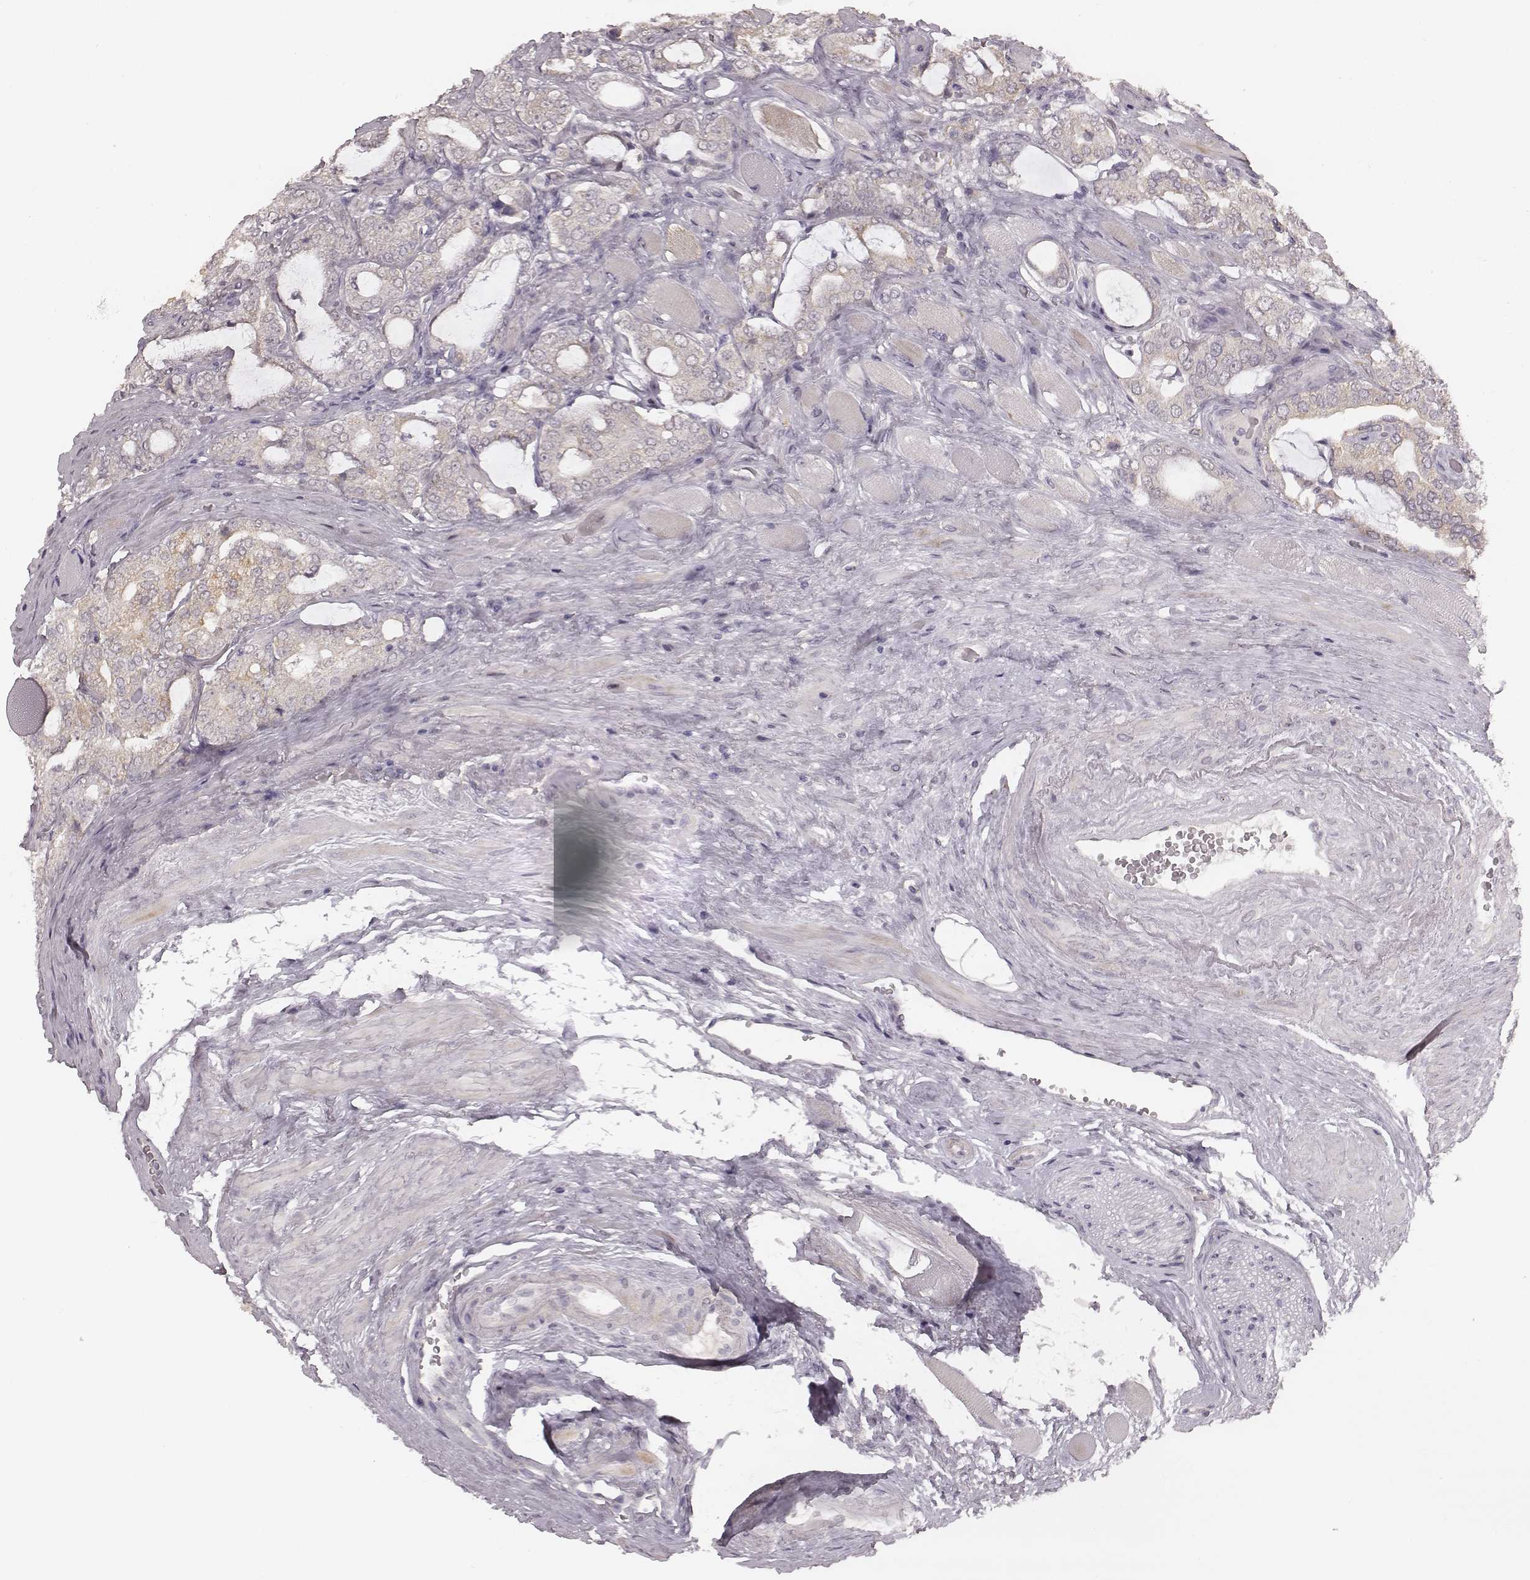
{"staining": {"intensity": "negative", "quantity": "none", "location": "none"}, "tissue": "prostate cancer", "cell_type": "Tumor cells", "image_type": "cancer", "snomed": [{"axis": "morphology", "description": "Adenocarcinoma, NOS"}, {"axis": "topography", "description": "Prostate"}], "caption": "This is an IHC micrograph of prostate cancer (adenocarcinoma). There is no staining in tumor cells.", "gene": "SLC7A4", "patient": {"sex": "male", "age": 64}}